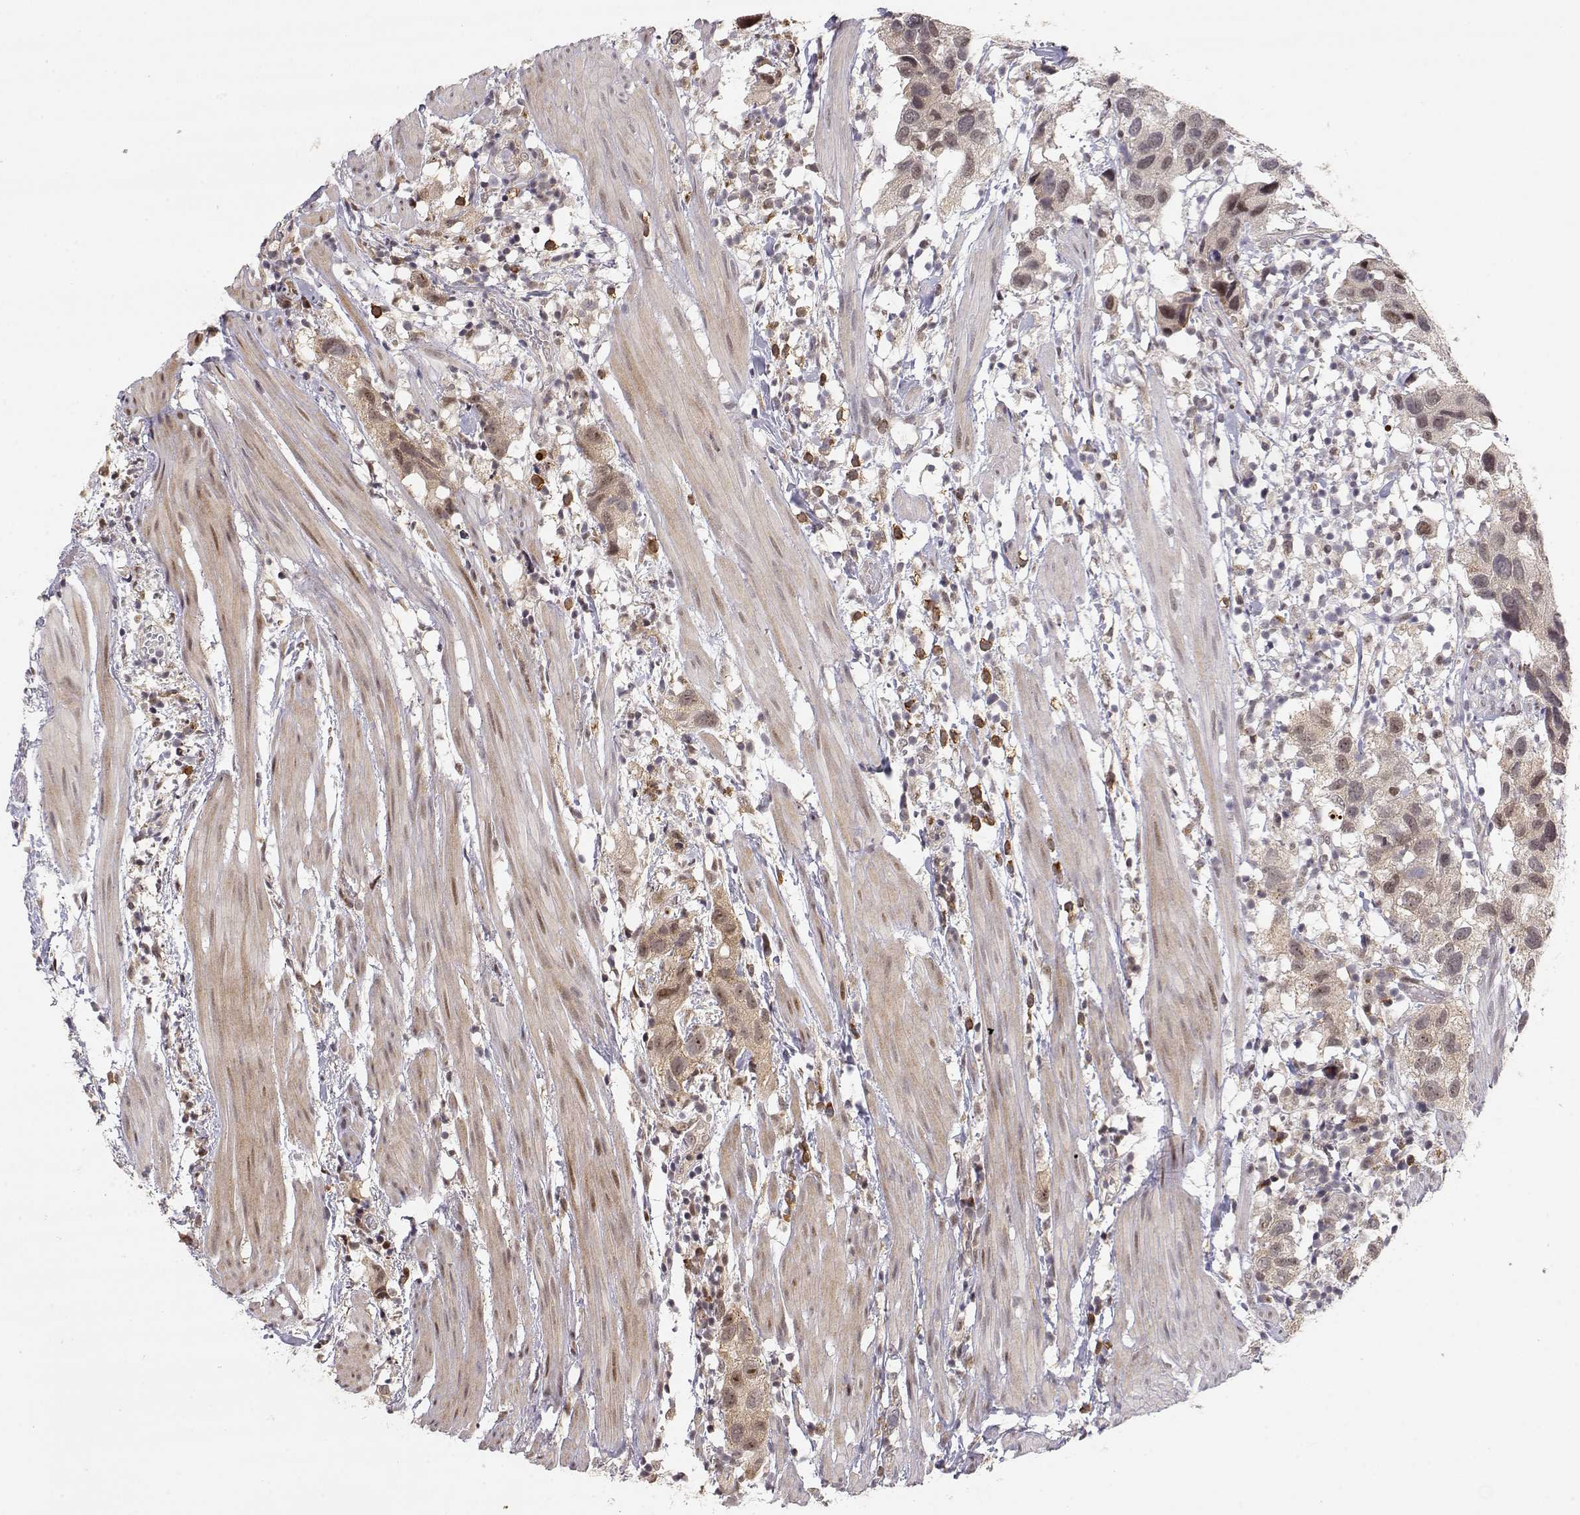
{"staining": {"intensity": "moderate", "quantity": "<25%", "location": "nuclear"}, "tissue": "urothelial cancer", "cell_type": "Tumor cells", "image_type": "cancer", "snomed": [{"axis": "morphology", "description": "Urothelial carcinoma, High grade"}, {"axis": "topography", "description": "Urinary bladder"}], "caption": "Protein staining of urothelial carcinoma (high-grade) tissue exhibits moderate nuclear expression in about <25% of tumor cells. The staining was performed using DAB to visualize the protein expression in brown, while the nuclei were stained in blue with hematoxylin (Magnification: 20x).", "gene": "BRCA1", "patient": {"sex": "male", "age": 79}}